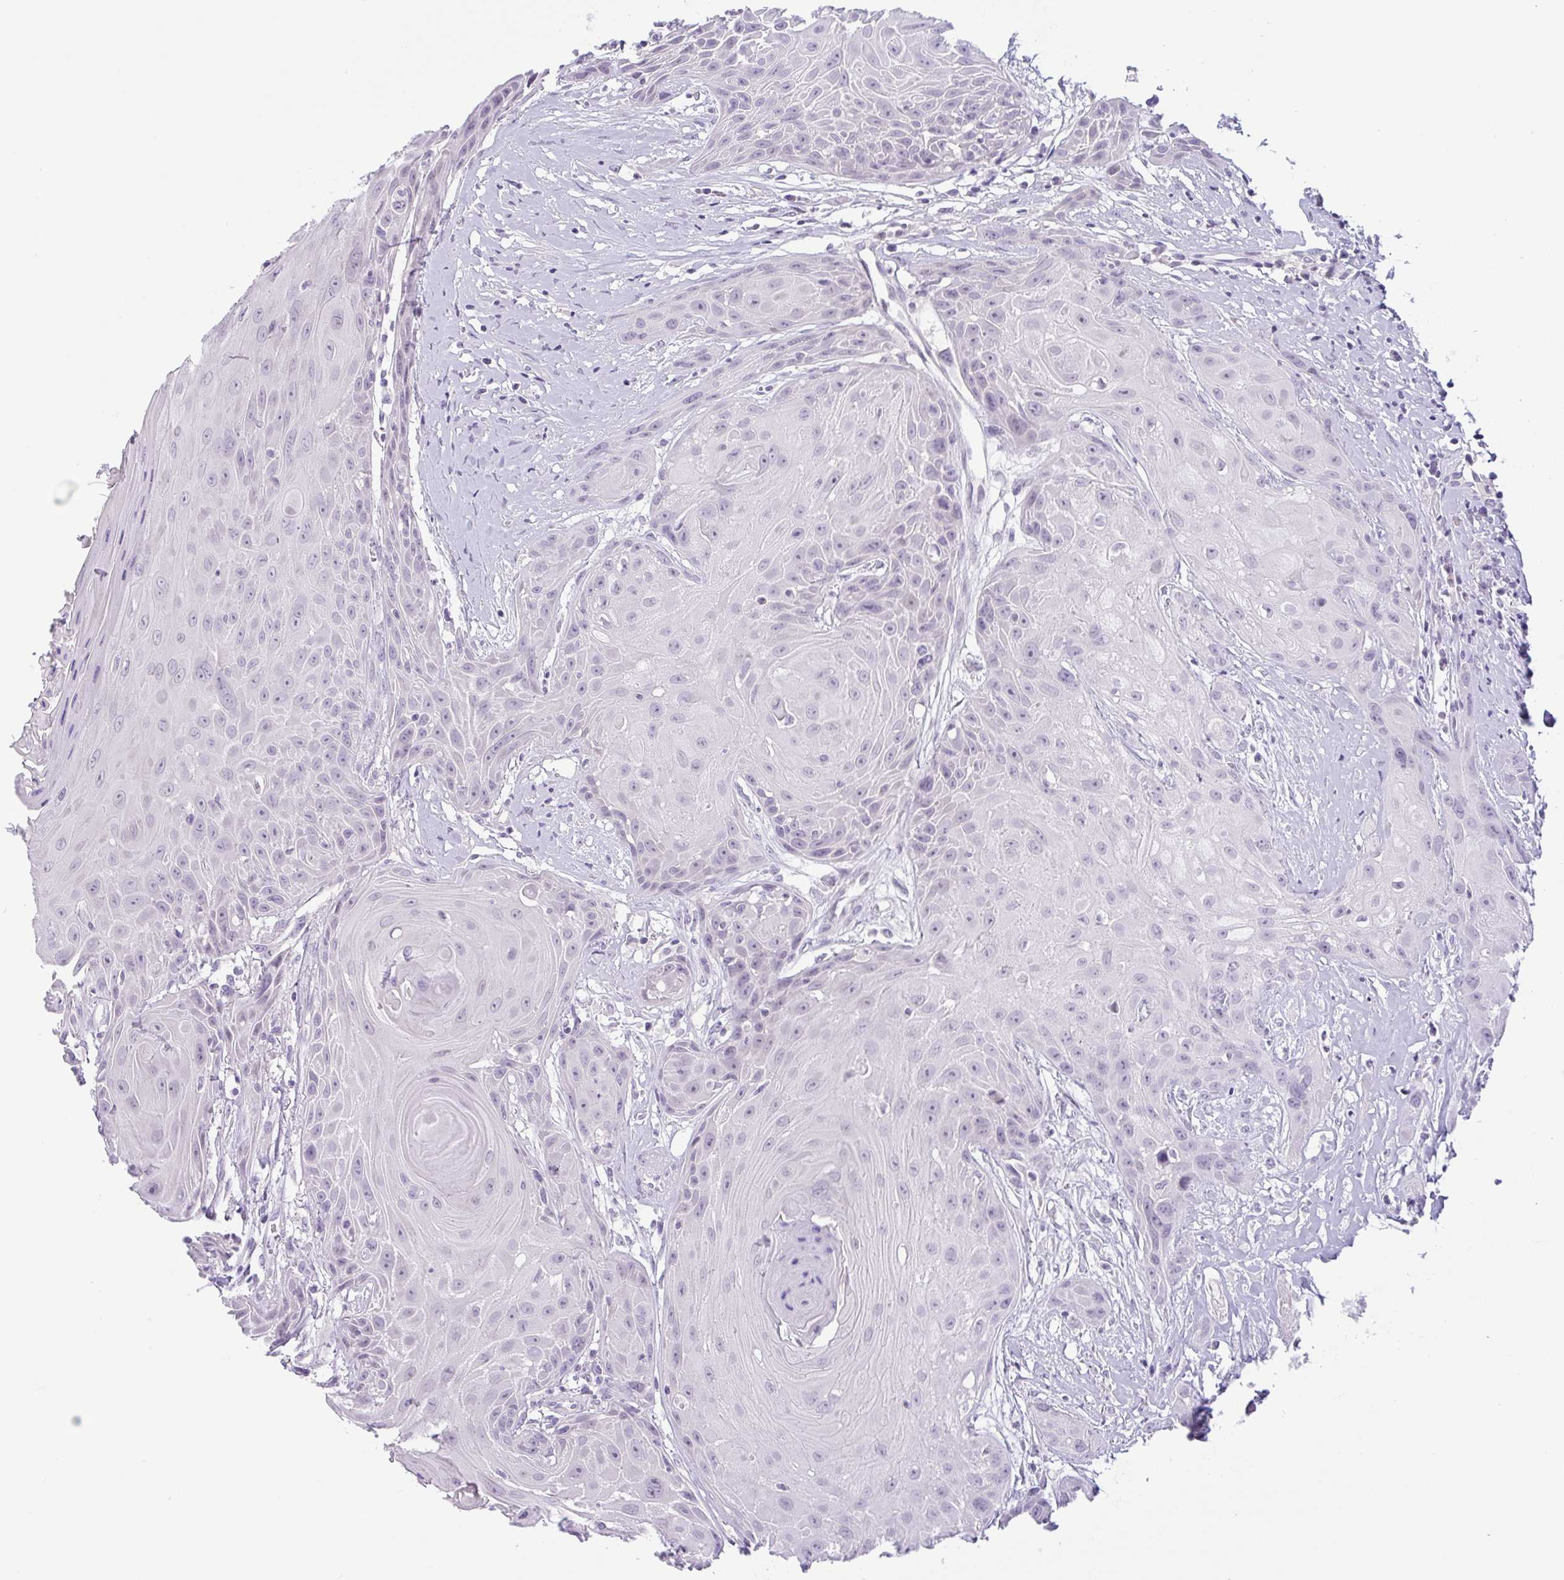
{"staining": {"intensity": "negative", "quantity": "none", "location": "none"}, "tissue": "head and neck cancer", "cell_type": "Tumor cells", "image_type": "cancer", "snomed": [{"axis": "morphology", "description": "Squamous cell carcinoma, NOS"}, {"axis": "topography", "description": "Head-Neck"}], "caption": "Immunohistochemistry (IHC) photomicrograph of human head and neck cancer (squamous cell carcinoma) stained for a protein (brown), which displays no expression in tumor cells.", "gene": "CTSE", "patient": {"sex": "female", "age": 73}}